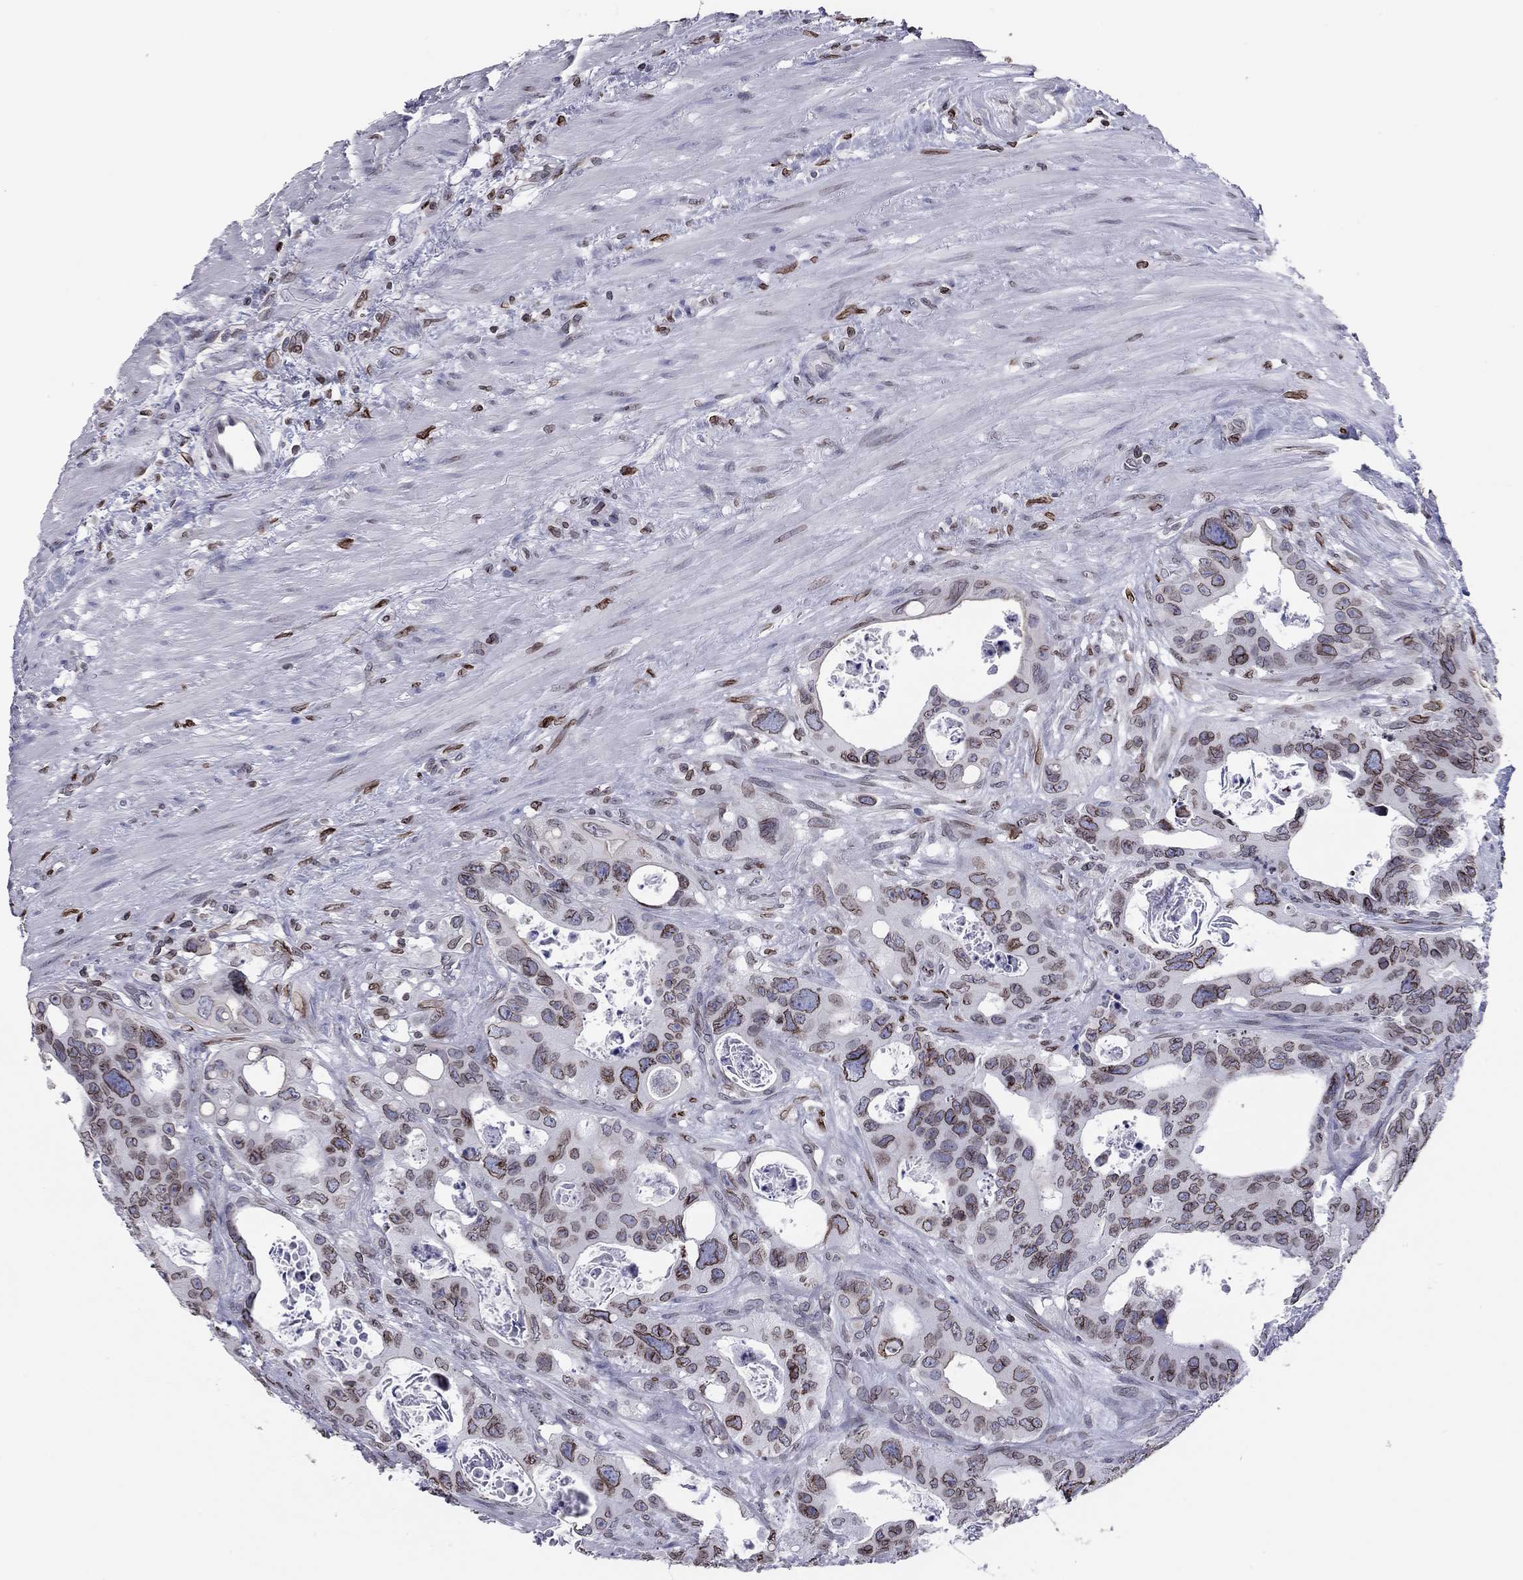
{"staining": {"intensity": "moderate", "quantity": ">75%", "location": "cytoplasmic/membranous,nuclear"}, "tissue": "colorectal cancer", "cell_type": "Tumor cells", "image_type": "cancer", "snomed": [{"axis": "morphology", "description": "Adenocarcinoma, NOS"}, {"axis": "topography", "description": "Rectum"}], "caption": "Protein expression analysis of human colorectal adenocarcinoma reveals moderate cytoplasmic/membranous and nuclear staining in about >75% of tumor cells.", "gene": "ESPL1", "patient": {"sex": "male", "age": 64}}